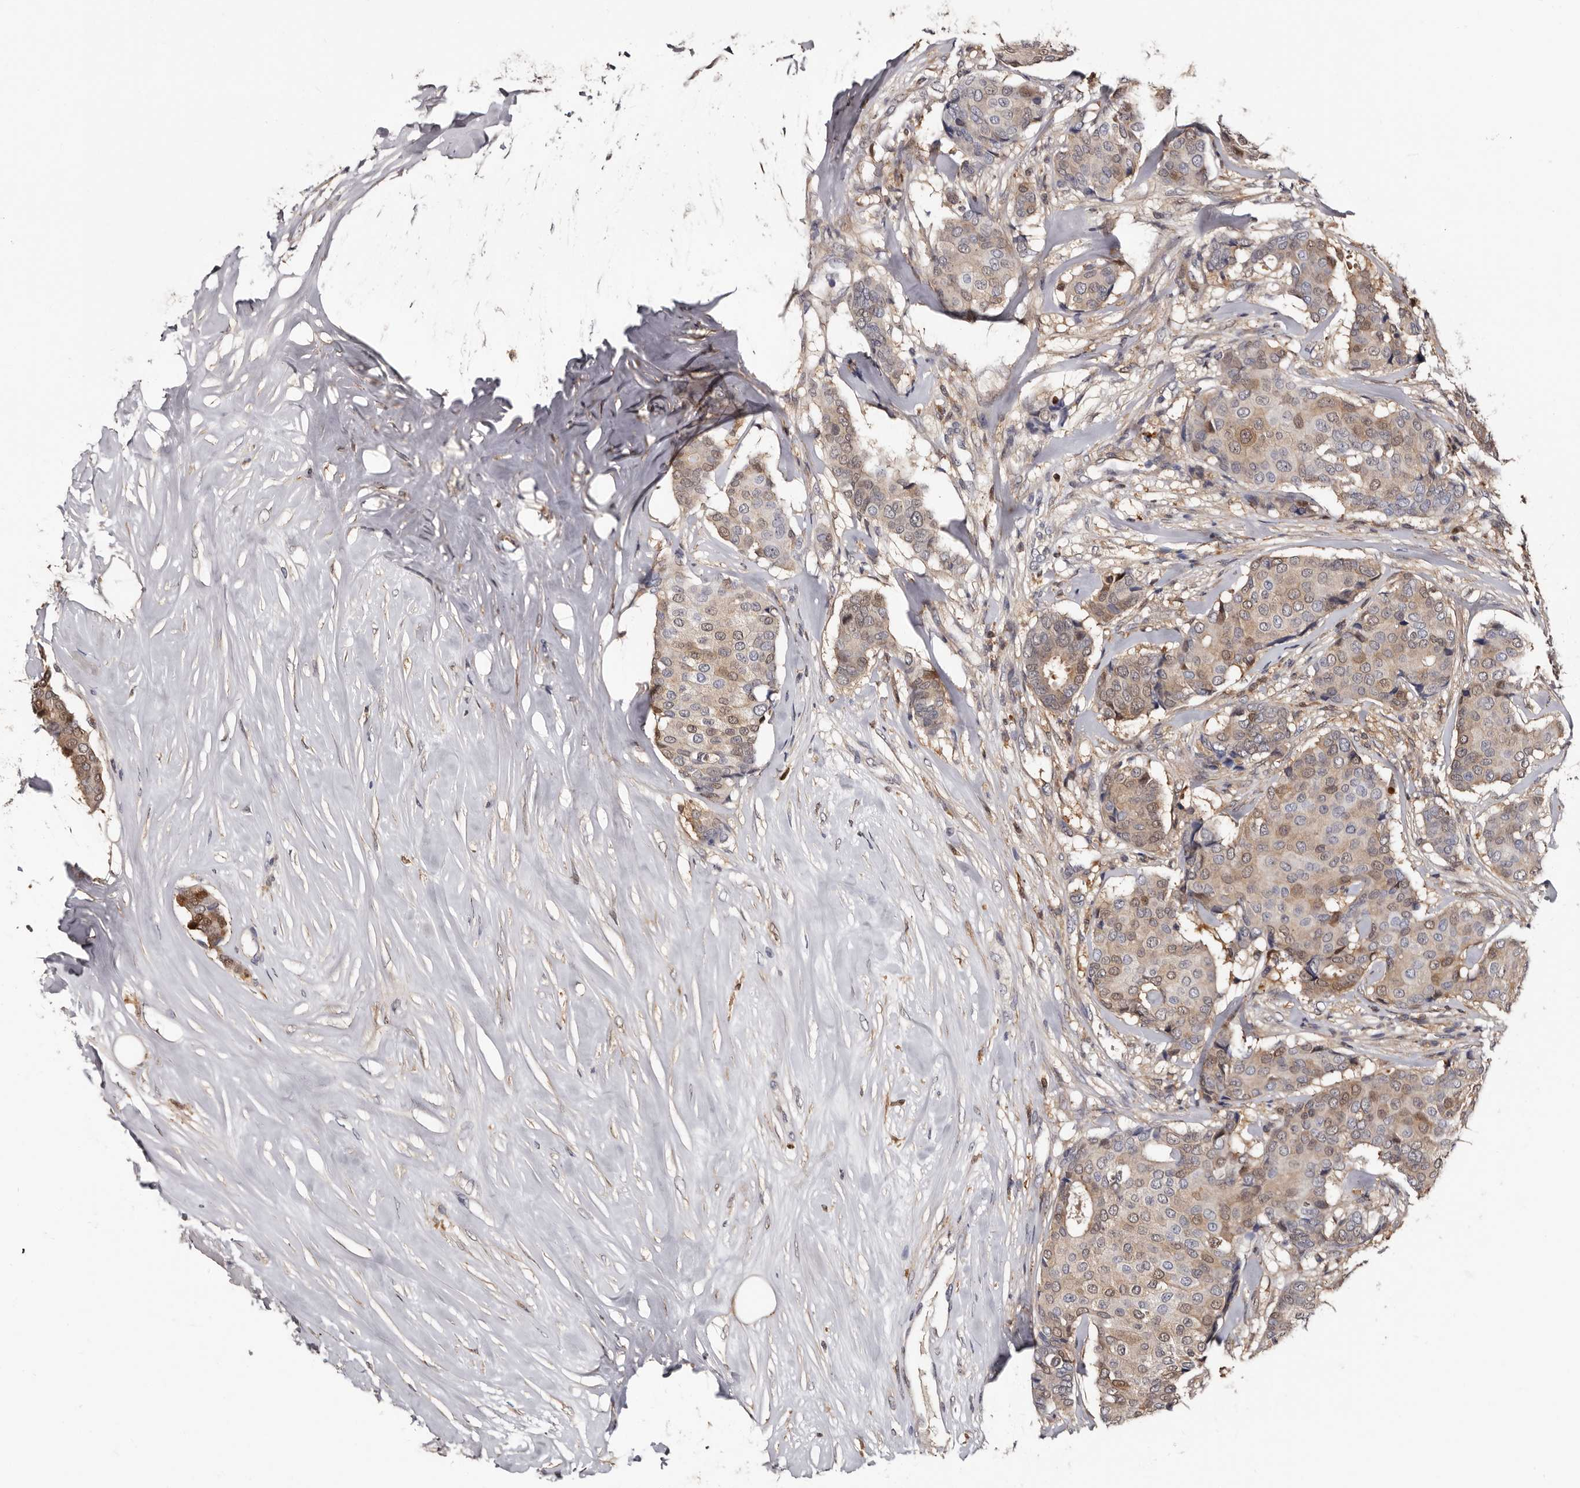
{"staining": {"intensity": "weak", "quantity": "25%-75%", "location": "cytoplasmic/membranous,nuclear"}, "tissue": "breast cancer", "cell_type": "Tumor cells", "image_type": "cancer", "snomed": [{"axis": "morphology", "description": "Duct carcinoma"}, {"axis": "topography", "description": "Breast"}], "caption": "Breast intraductal carcinoma stained with immunohistochemistry reveals weak cytoplasmic/membranous and nuclear staining in approximately 25%-75% of tumor cells.", "gene": "DNPH1", "patient": {"sex": "female", "age": 75}}